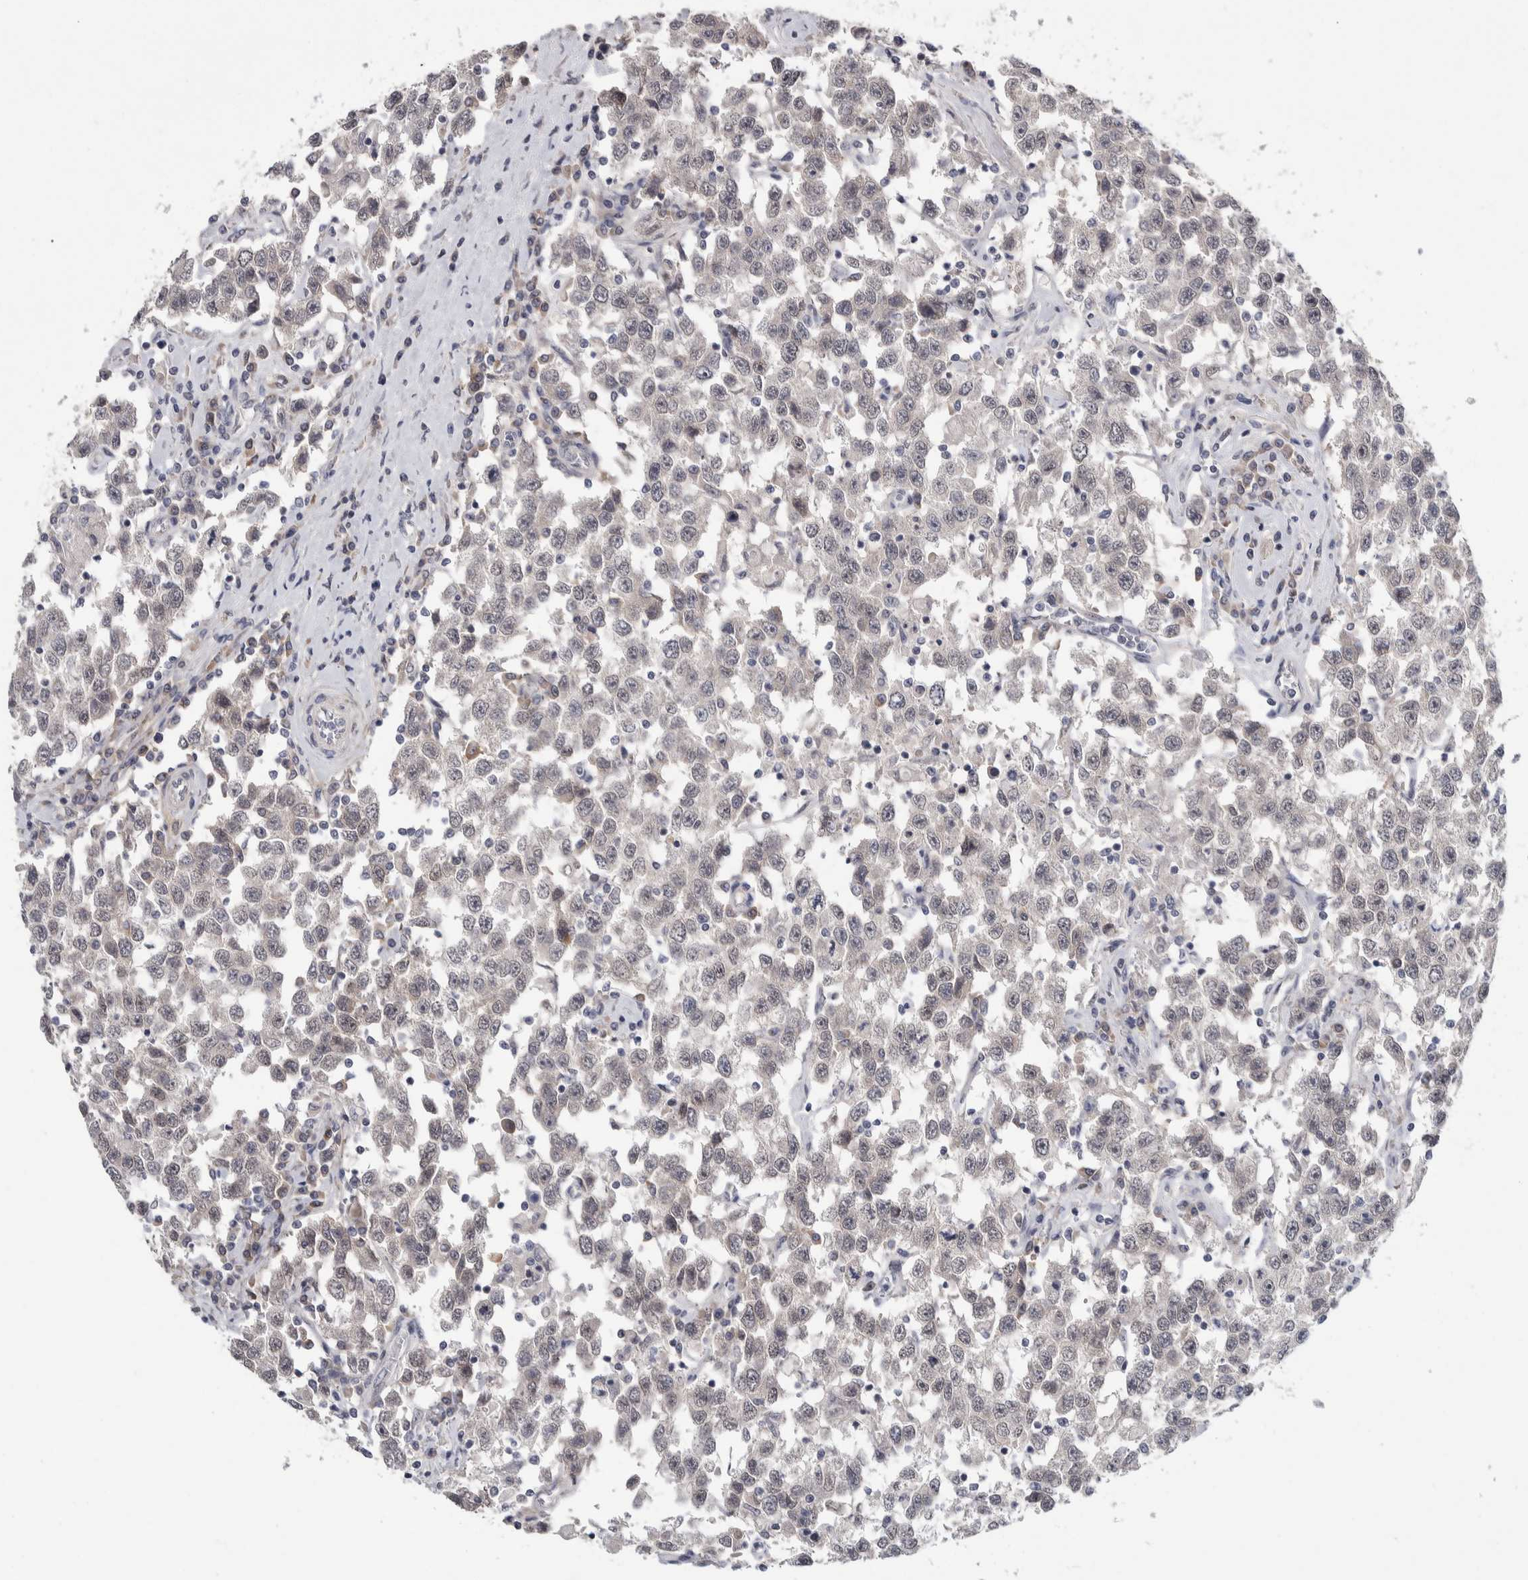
{"staining": {"intensity": "weak", "quantity": "<25%", "location": "nuclear"}, "tissue": "testis cancer", "cell_type": "Tumor cells", "image_type": "cancer", "snomed": [{"axis": "morphology", "description": "Seminoma, NOS"}, {"axis": "topography", "description": "Testis"}], "caption": "This is an IHC photomicrograph of testis cancer. There is no staining in tumor cells.", "gene": "ASPN", "patient": {"sex": "male", "age": 41}}